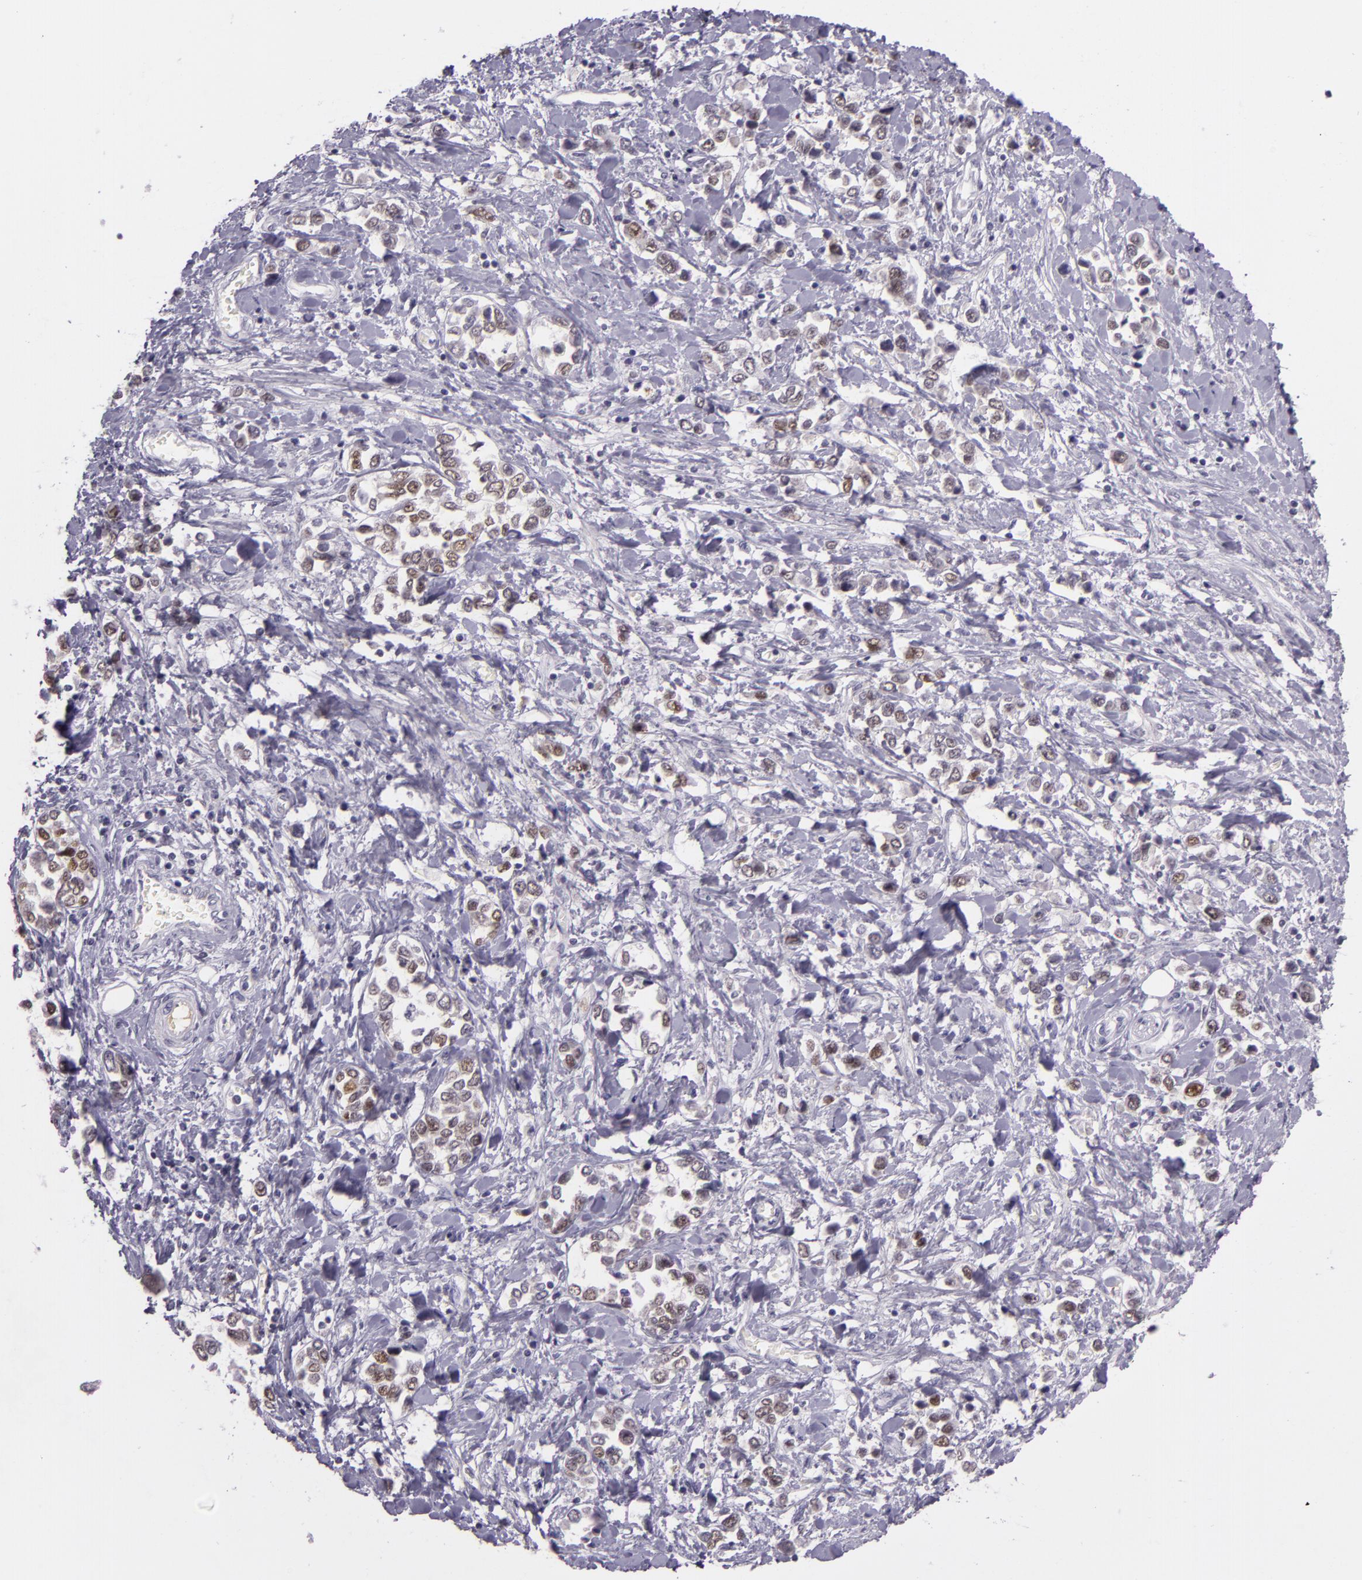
{"staining": {"intensity": "weak", "quantity": "25%-75%", "location": "nuclear"}, "tissue": "stomach cancer", "cell_type": "Tumor cells", "image_type": "cancer", "snomed": [{"axis": "morphology", "description": "Adenocarcinoma, NOS"}, {"axis": "topography", "description": "Stomach, upper"}], "caption": "Tumor cells display low levels of weak nuclear positivity in approximately 25%-75% of cells in human stomach adenocarcinoma. The staining was performed using DAB to visualize the protein expression in brown, while the nuclei were stained in blue with hematoxylin (Magnification: 20x).", "gene": "CHEK2", "patient": {"sex": "male", "age": 76}}